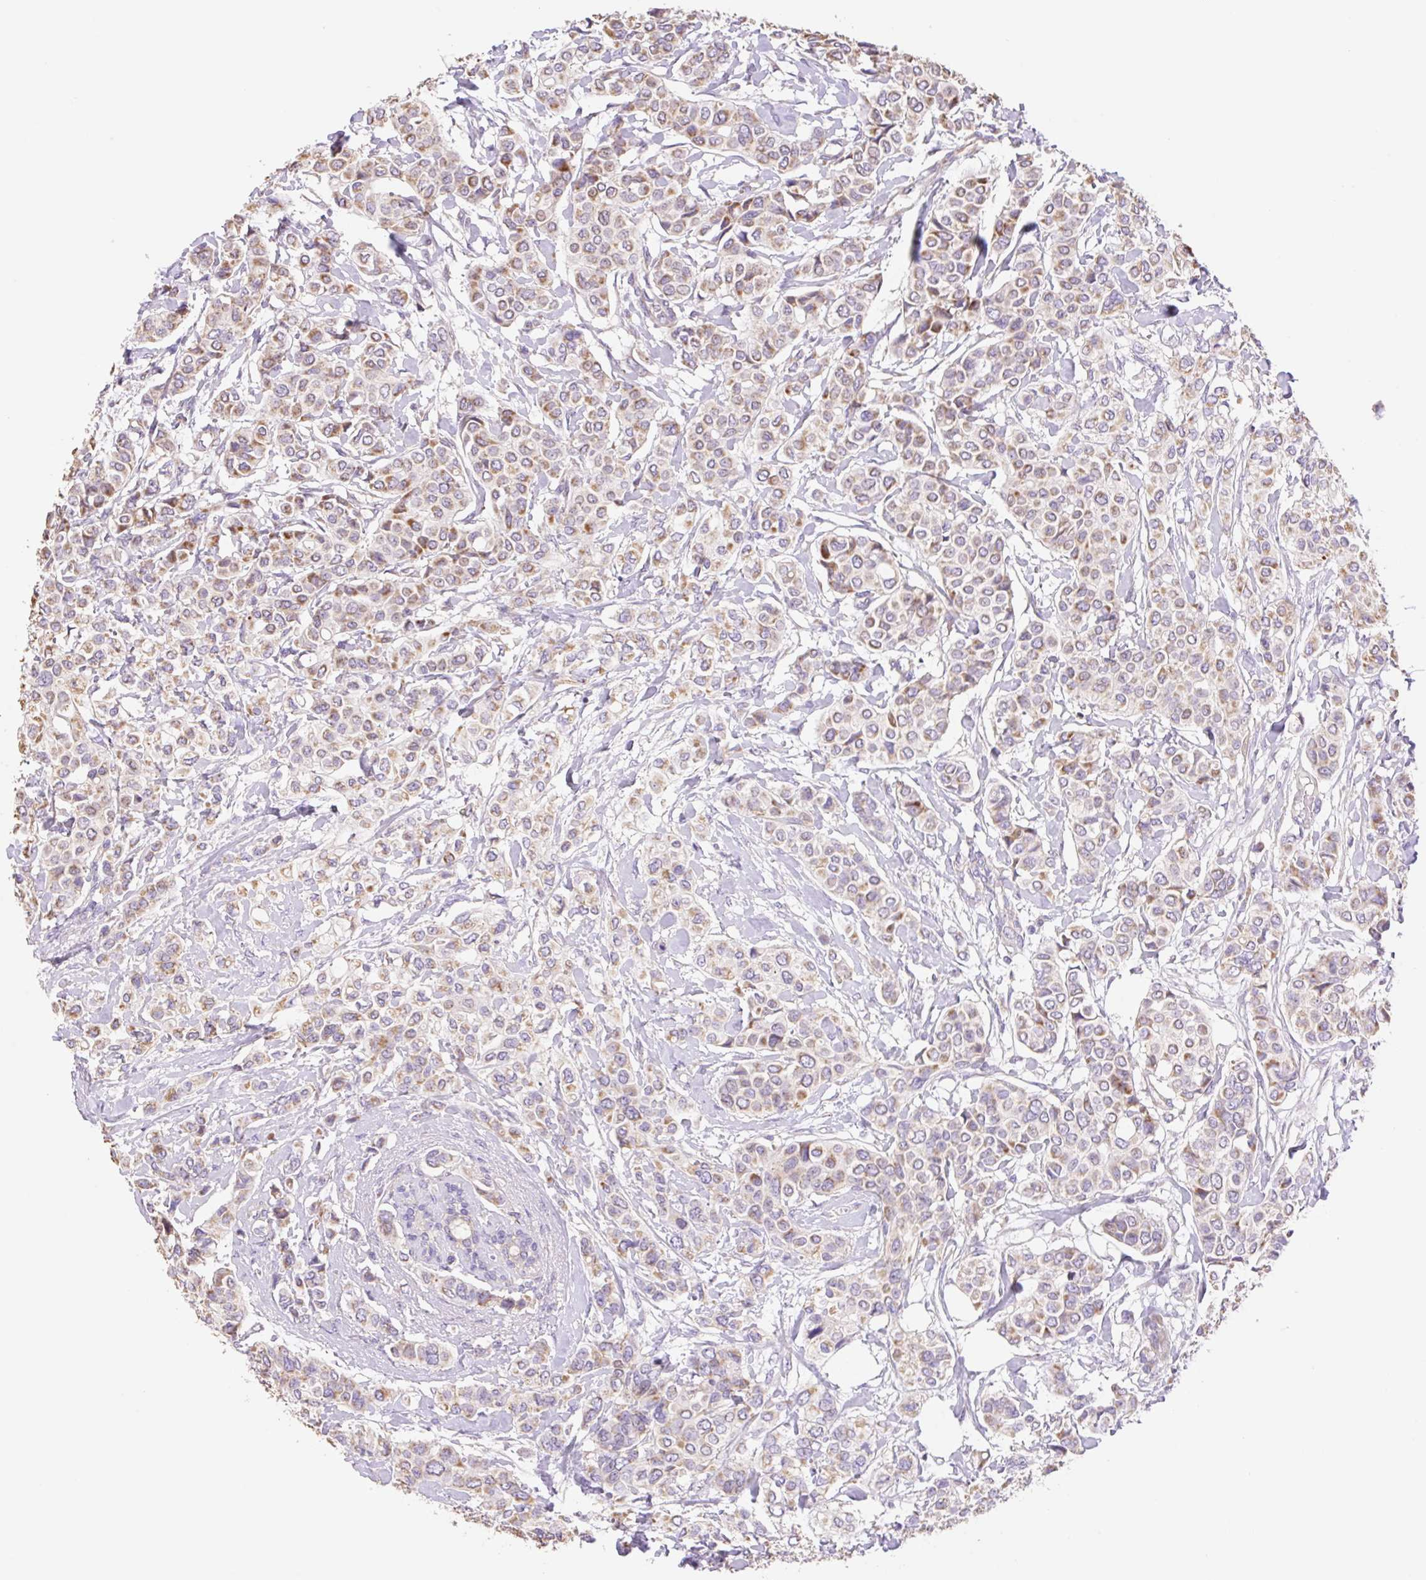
{"staining": {"intensity": "weak", "quantity": ">75%", "location": "cytoplasmic/membranous"}, "tissue": "breast cancer", "cell_type": "Tumor cells", "image_type": "cancer", "snomed": [{"axis": "morphology", "description": "Lobular carcinoma"}, {"axis": "topography", "description": "Breast"}], "caption": "Protein expression analysis of human breast cancer reveals weak cytoplasmic/membranous expression in approximately >75% of tumor cells.", "gene": "COPZ2", "patient": {"sex": "female", "age": 51}}